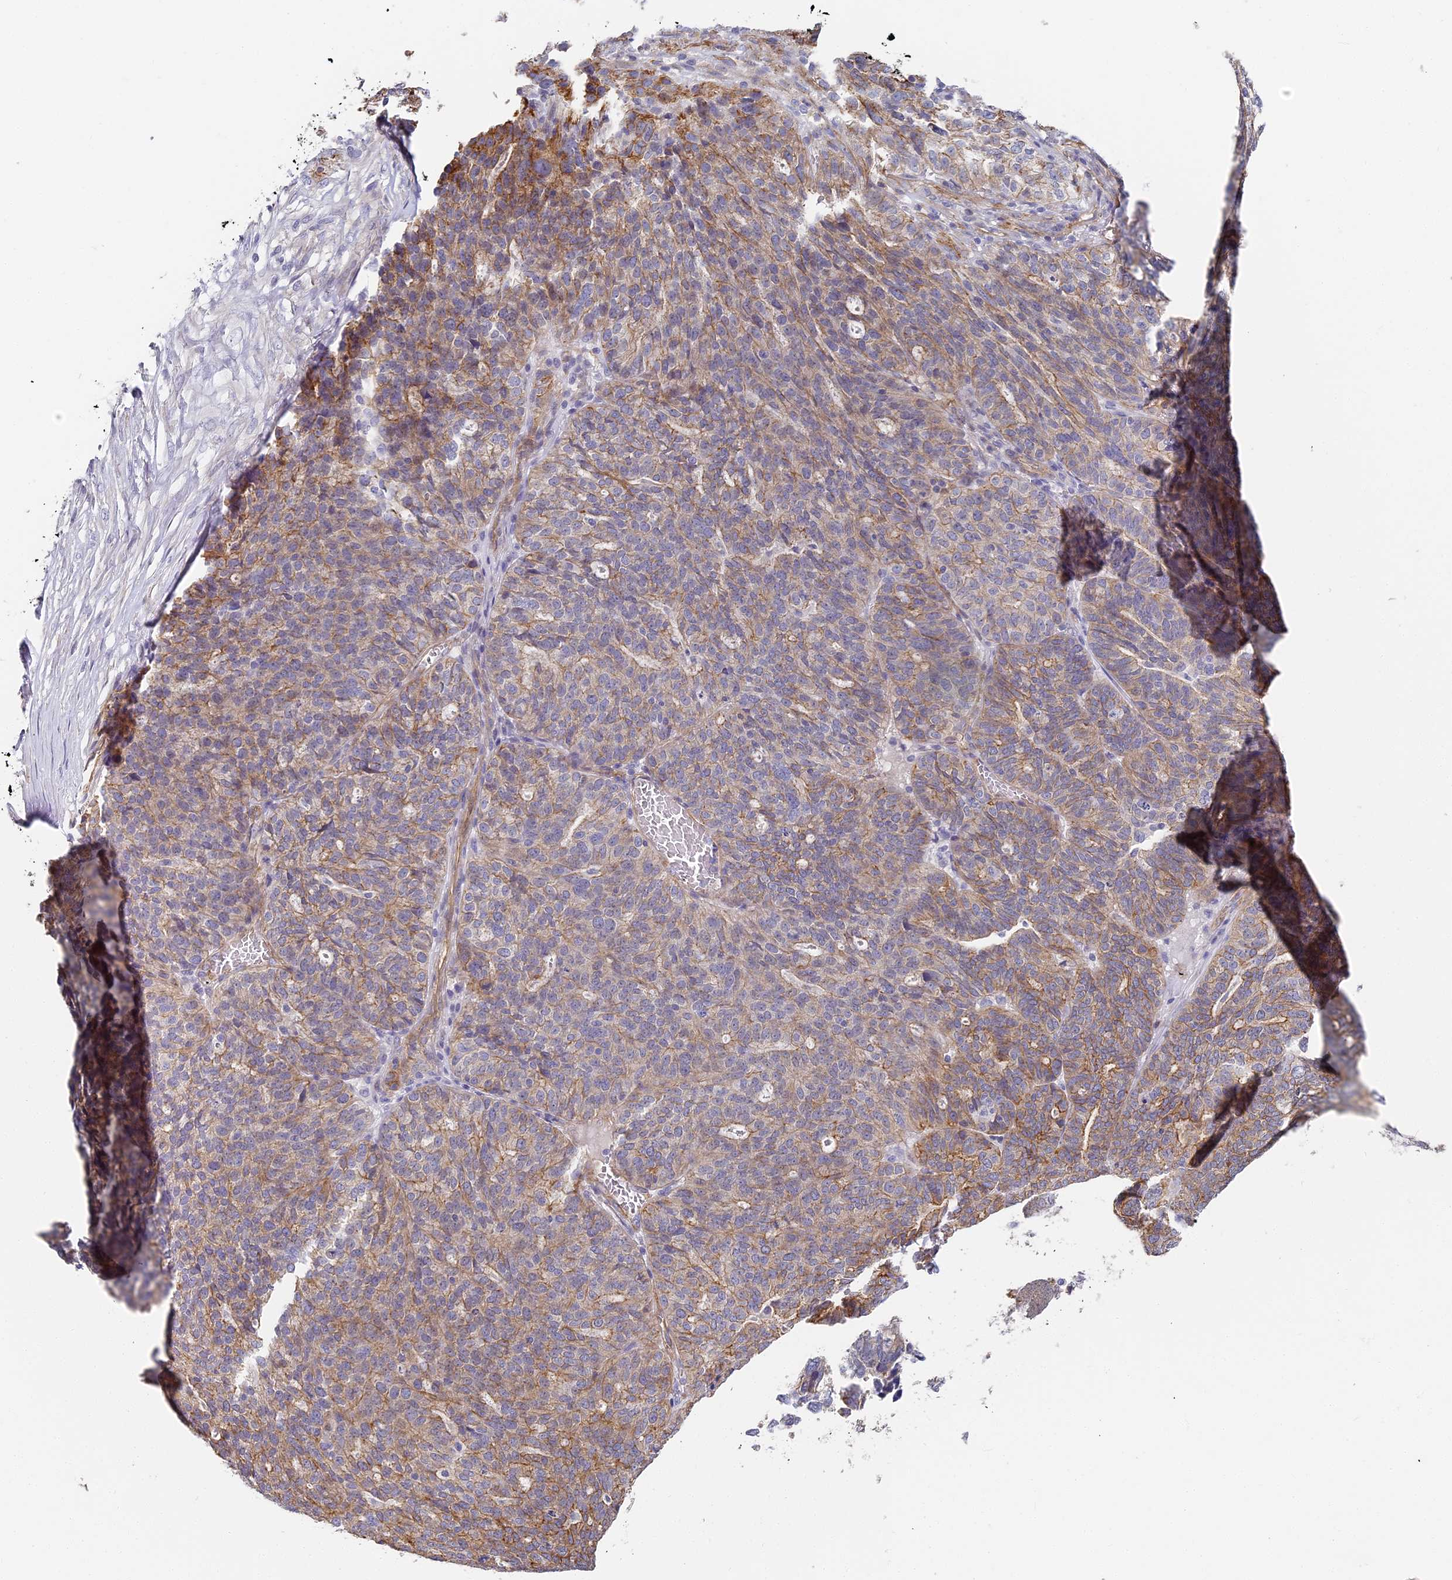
{"staining": {"intensity": "weak", "quantity": "25%-75%", "location": "cytoplasmic/membranous"}, "tissue": "ovarian cancer", "cell_type": "Tumor cells", "image_type": "cancer", "snomed": [{"axis": "morphology", "description": "Cystadenocarcinoma, serous, NOS"}, {"axis": "topography", "description": "Ovary"}], "caption": "An immunohistochemistry (IHC) micrograph of tumor tissue is shown. Protein staining in brown shows weak cytoplasmic/membranous positivity in ovarian cancer within tumor cells.", "gene": "CCDC30", "patient": {"sex": "female", "age": 59}}